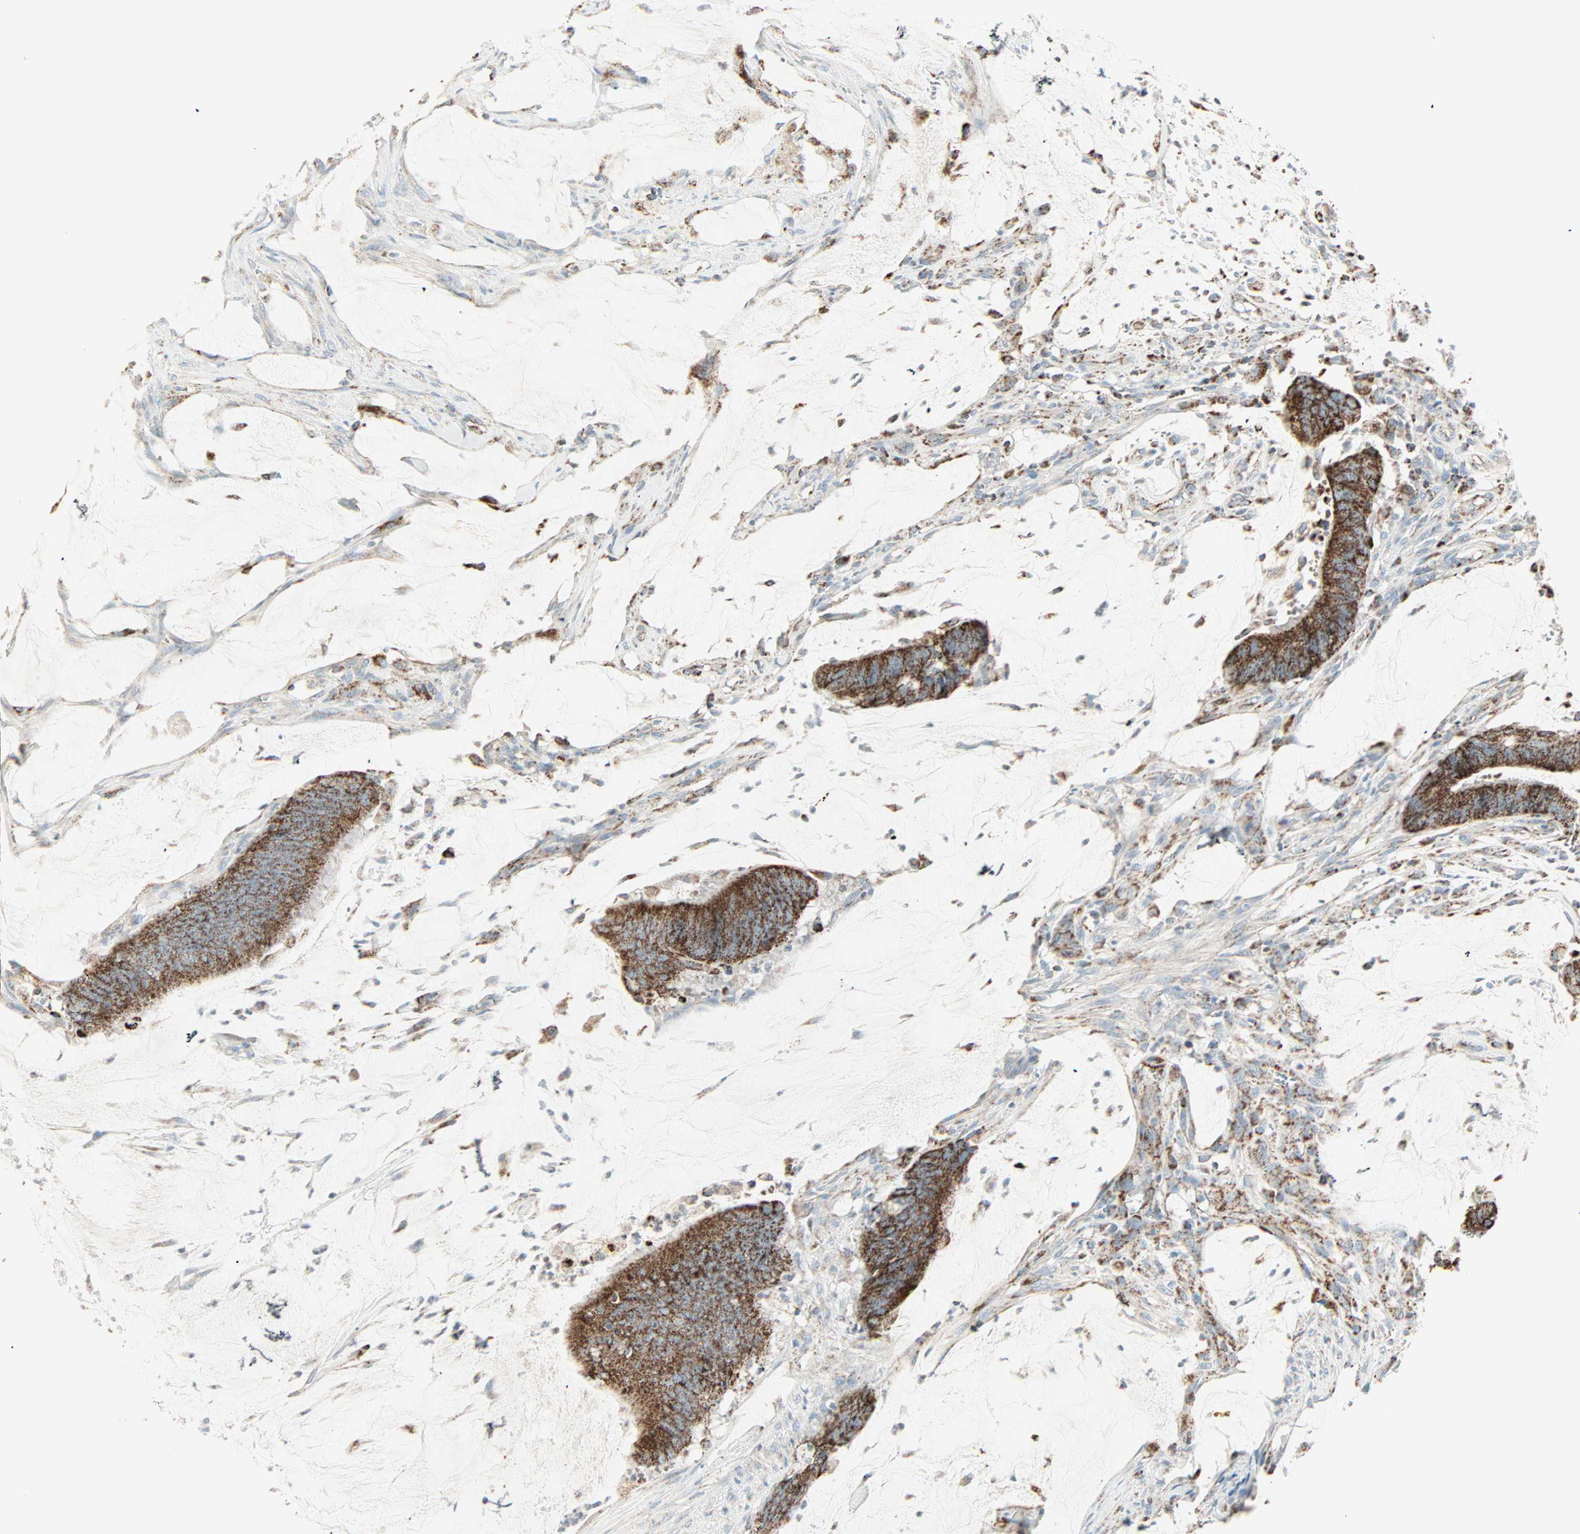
{"staining": {"intensity": "strong", "quantity": ">75%", "location": "cytoplasmic/membranous"}, "tissue": "colorectal cancer", "cell_type": "Tumor cells", "image_type": "cancer", "snomed": [{"axis": "morphology", "description": "Adenocarcinoma, NOS"}, {"axis": "topography", "description": "Rectum"}], "caption": "A photomicrograph of adenocarcinoma (colorectal) stained for a protein demonstrates strong cytoplasmic/membranous brown staining in tumor cells.", "gene": "IDH2", "patient": {"sex": "female", "age": 66}}